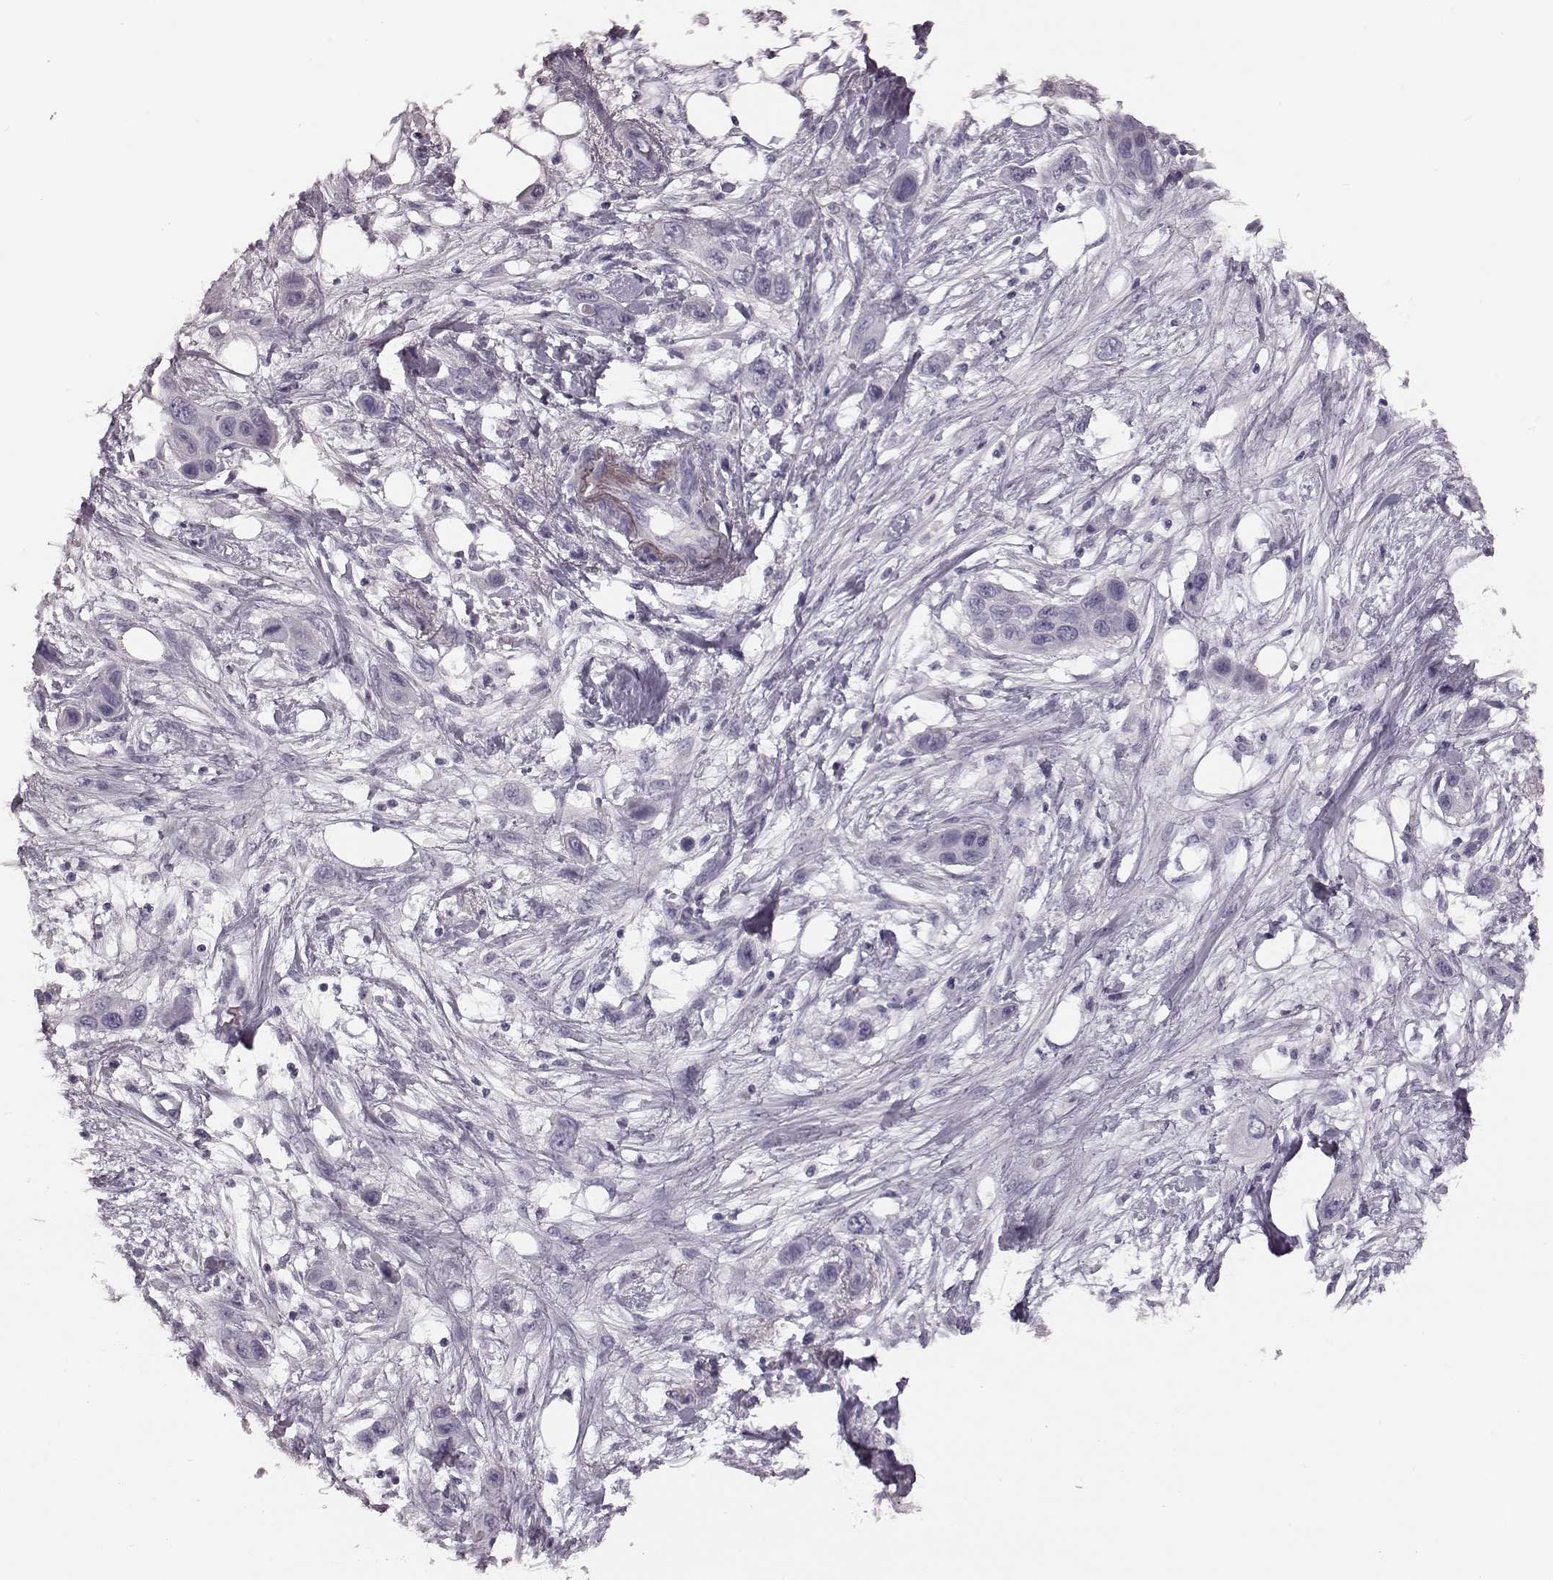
{"staining": {"intensity": "negative", "quantity": "none", "location": "none"}, "tissue": "skin cancer", "cell_type": "Tumor cells", "image_type": "cancer", "snomed": [{"axis": "morphology", "description": "Squamous cell carcinoma, NOS"}, {"axis": "topography", "description": "Skin"}], "caption": "Tumor cells are negative for protein expression in human skin cancer.", "gene": "ZNF433", "patient": {"sex": "male", "age": 79}}